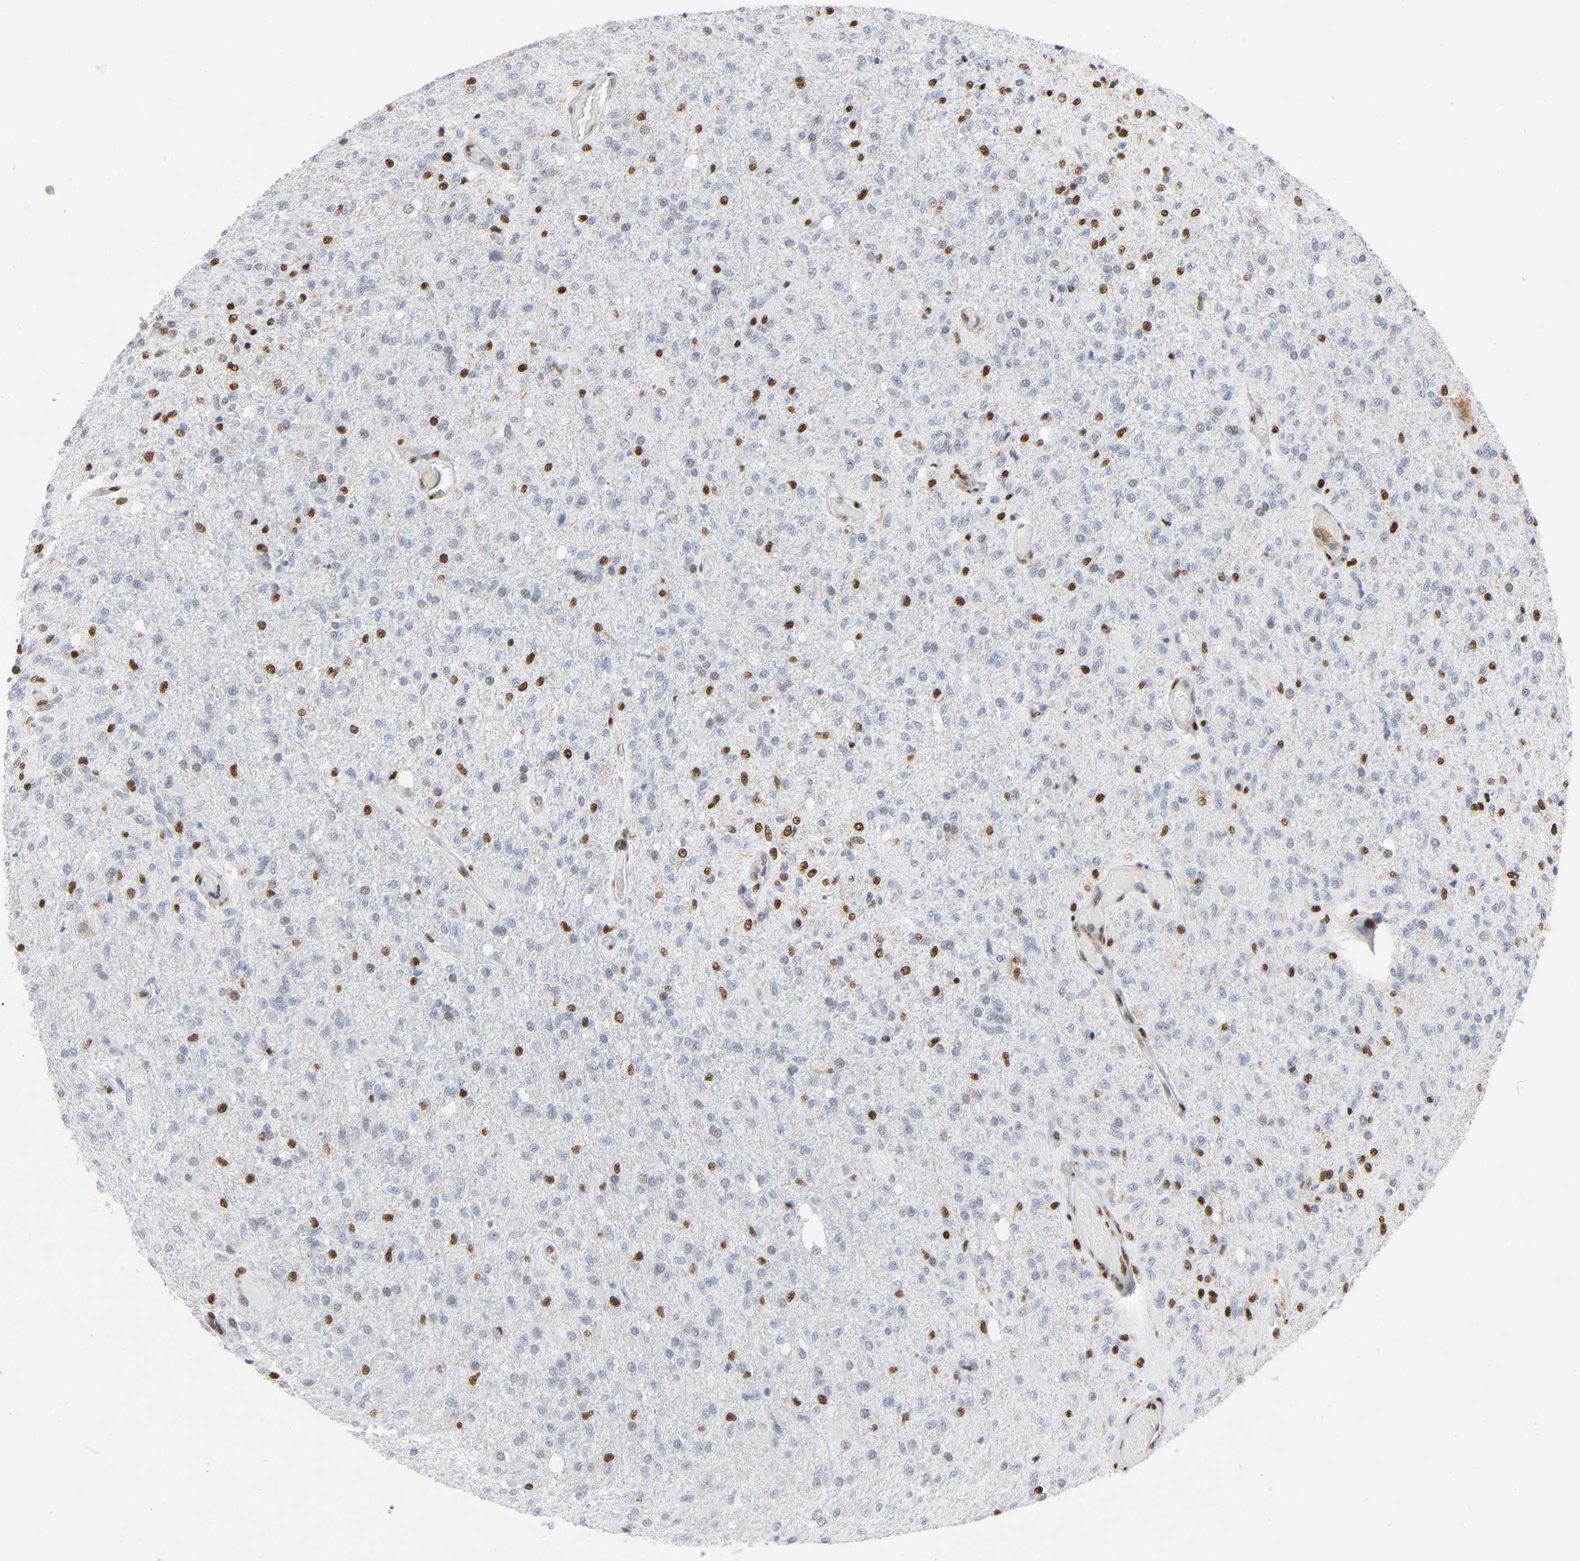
{"staining": {"intensity": "strong", "quantity": "25%-75%", "location": "nuclear"}, "tissue": "glioma", "cell_type": "Tumor cells", "image_type": "cancer", "snomed": [{"axis": "morphology", "description": "Normal tissue, NOS"}, {"axis": "morphology", "description": "Glioma, malignant, High grade"}, {"axis": "topography", "description": "Cerebral cortex"}], "caption": "A brown stain highlights strong nuclear positivity of a protein in human malignant high-grade glioma tumor cells.", "gene": "WAS", "patient": {"sex": "male", "age": 77}}